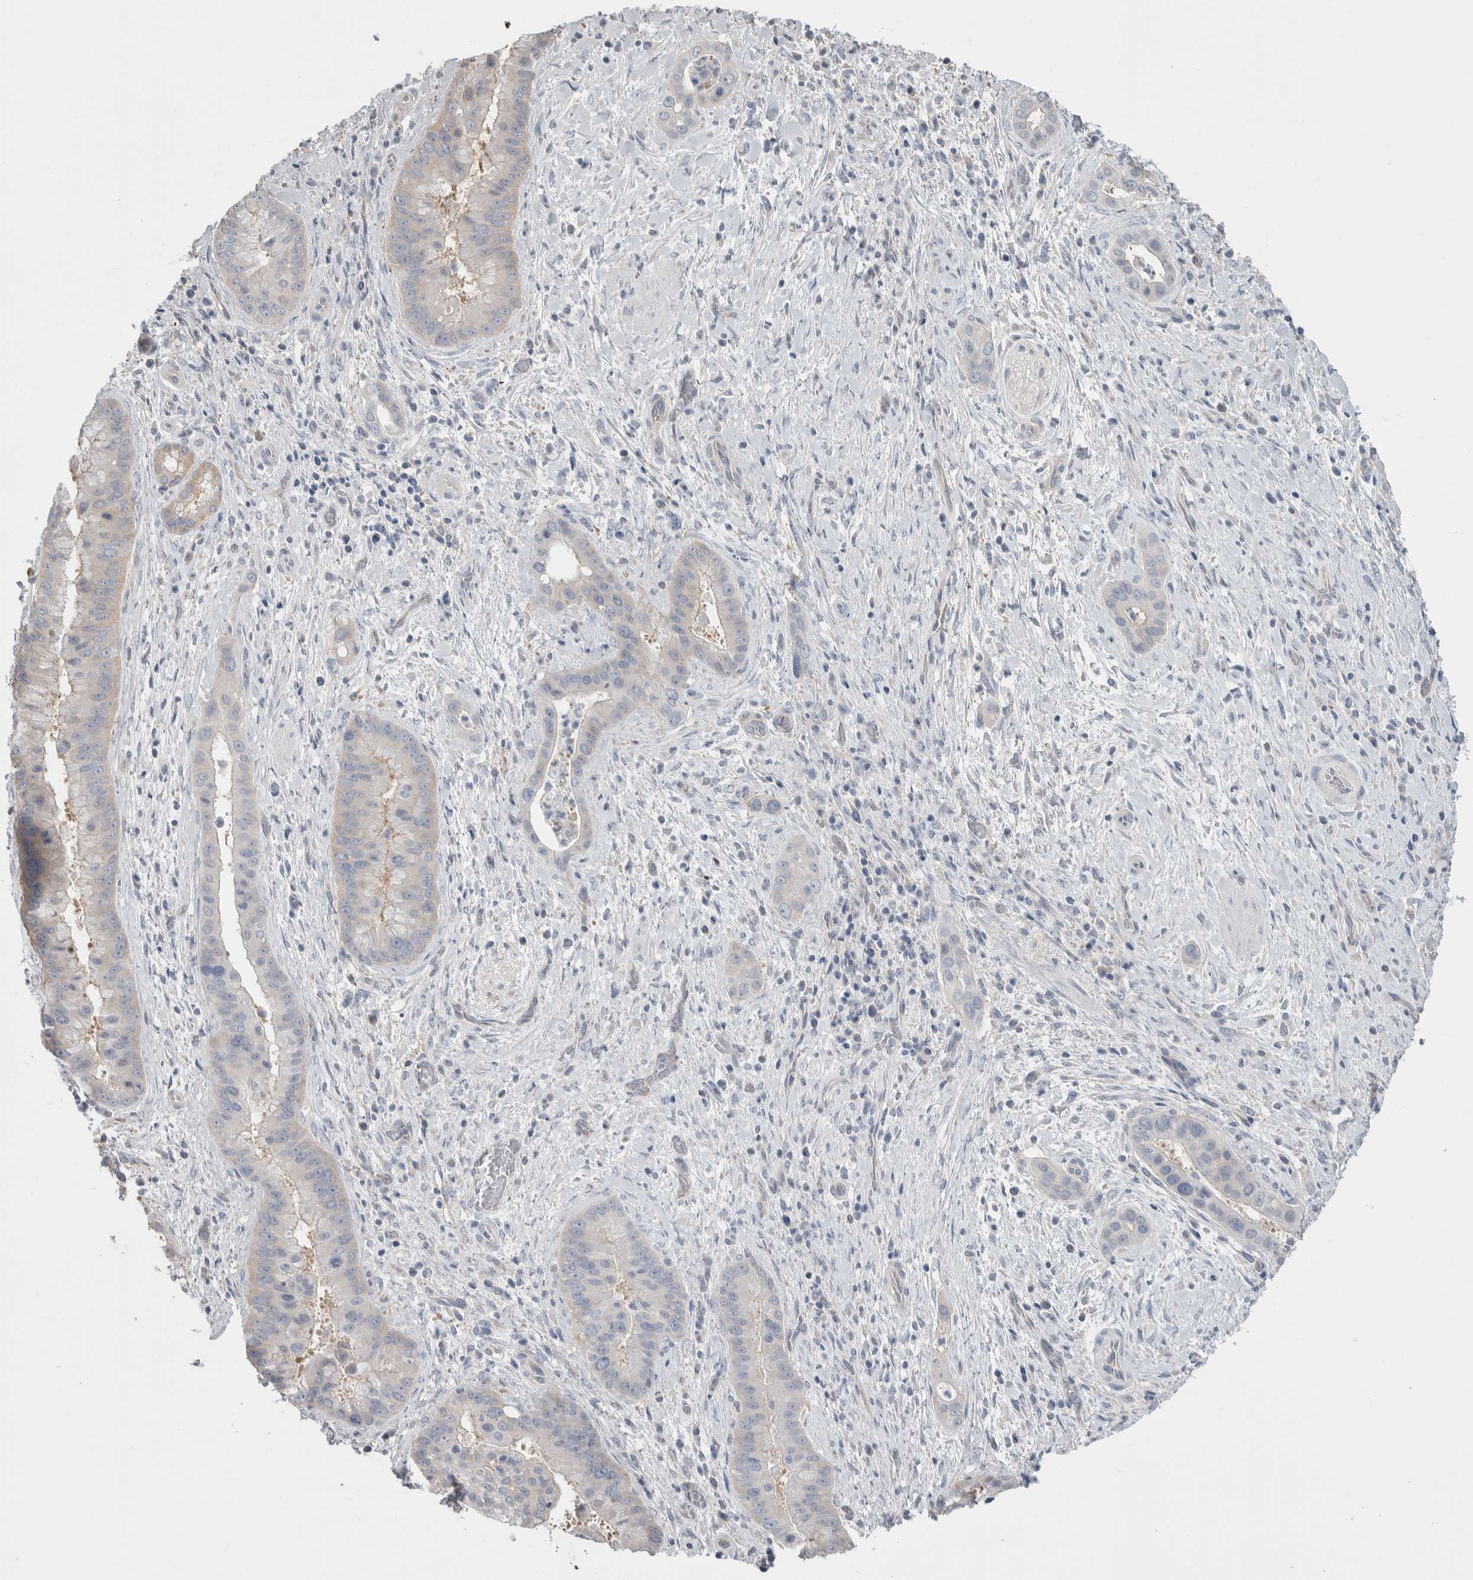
{"staining": {"intensity": "negative", "quantity": "none", "location": "none"}, "tissue": "liver cancer", "cell_type": "Tumor cells", "image_type": "cancer", "snomed": [{"axis": "morphology", "description": "Cholangiocarcinoma"}, {"axis": "topography", "description": "Liver"}], "caption": "High power microscopy histopathology image of an immunohistochemistry (IHC) photomicrograph of liver cancer, revealing no significant positivity in tumor cells. The staining was performed using DAB to visualize the protein expression in brown, while the nuclei were stained in blue with hematoxylin (Magnification: 20x).", "gene": "GPHN", "patient": {"sex": "female", "age": 54}}